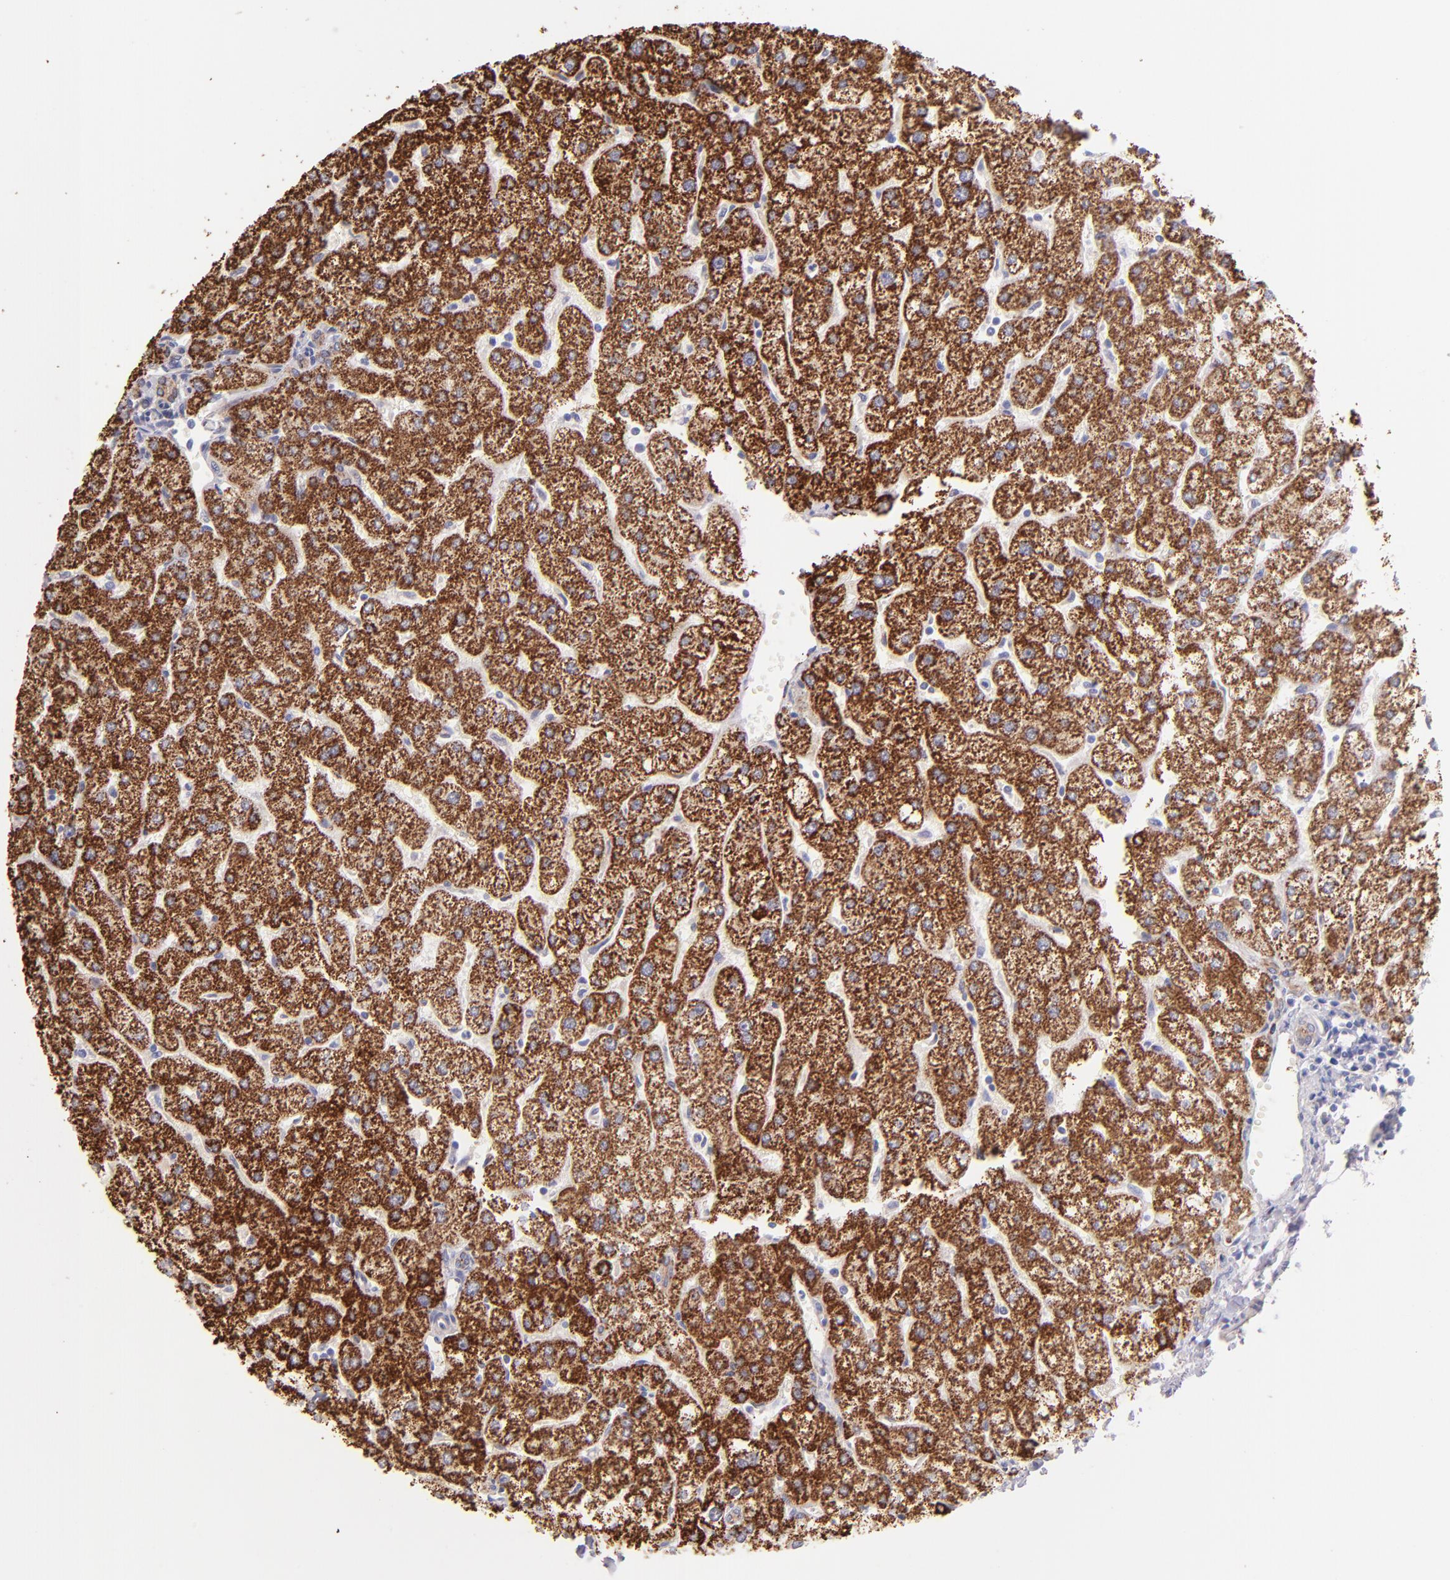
{"staining": {"intensity": "moderate", "quantity": ">75%", "location": "cytoplasmic/membranous"}, "tissue": "liver", "cell_type": "Cholangiocytes", "image_type": "normal", "snomed": [{"axis": "morphology", "description": "Normal tissue, NOS"}, {"axis": "topography", "description": "Liver"}], "caption": "IHC staining of normal liver, which shows medium levels of moderate cytoplasmic/membranous positivity in about >75% of cholangiocytes indicating moderate cytoplasmic/membranous protein positivity. The staining was performed using DAB (brown) for protein detection and nuclei were counterstained in hematoxylin (blue).", "gene": "SH2D4A", "patient": {"sex": "male", "age": 67}}